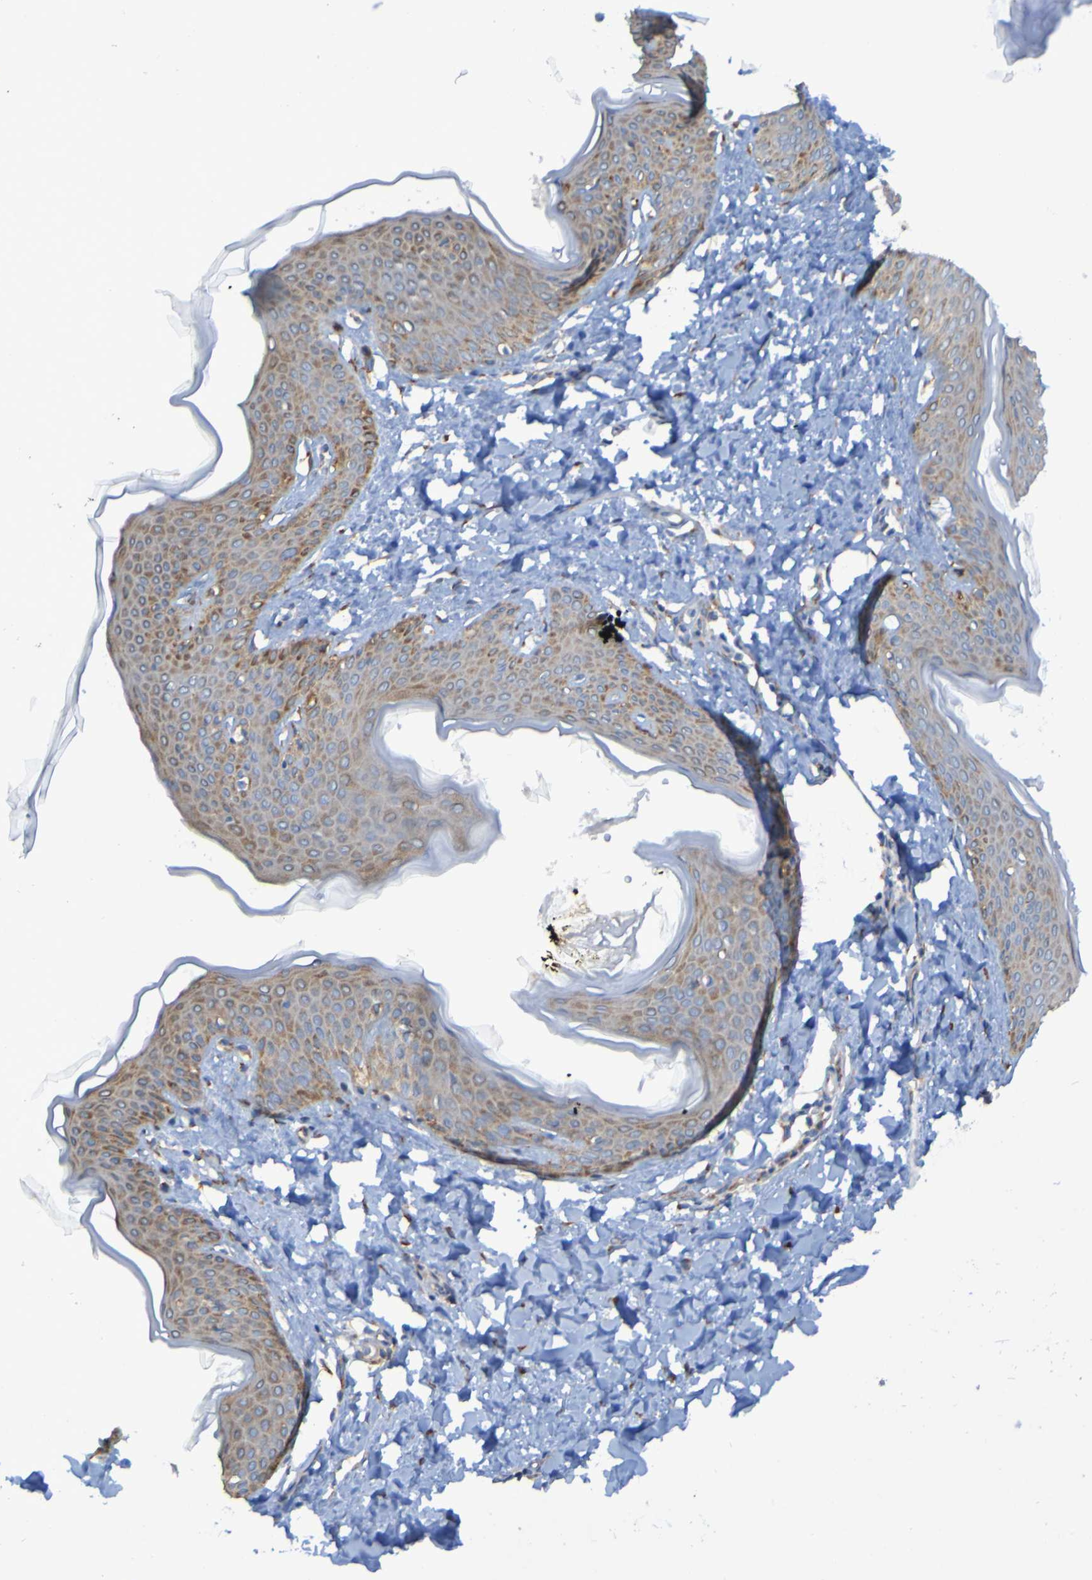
{"staining": {"intensity": "negative", "quantity": "none", "location": "none"}, "tissue": "skin", "cell_type": "Fibroblasts", "image_type": "normal", "snomed": [{"axis": "morphology", "description": "Normal tissue, NOS"}, {"axis": "topography", "description": "Skin"}], "caption": "Immunohistochemistry (IHC) of normal skin reveals no positivity in fibroblasts. (IHC, brightfield microscopy, high magnification).", "gene": "FKBP3", "patient": {"sex": "female", "age": 17}}